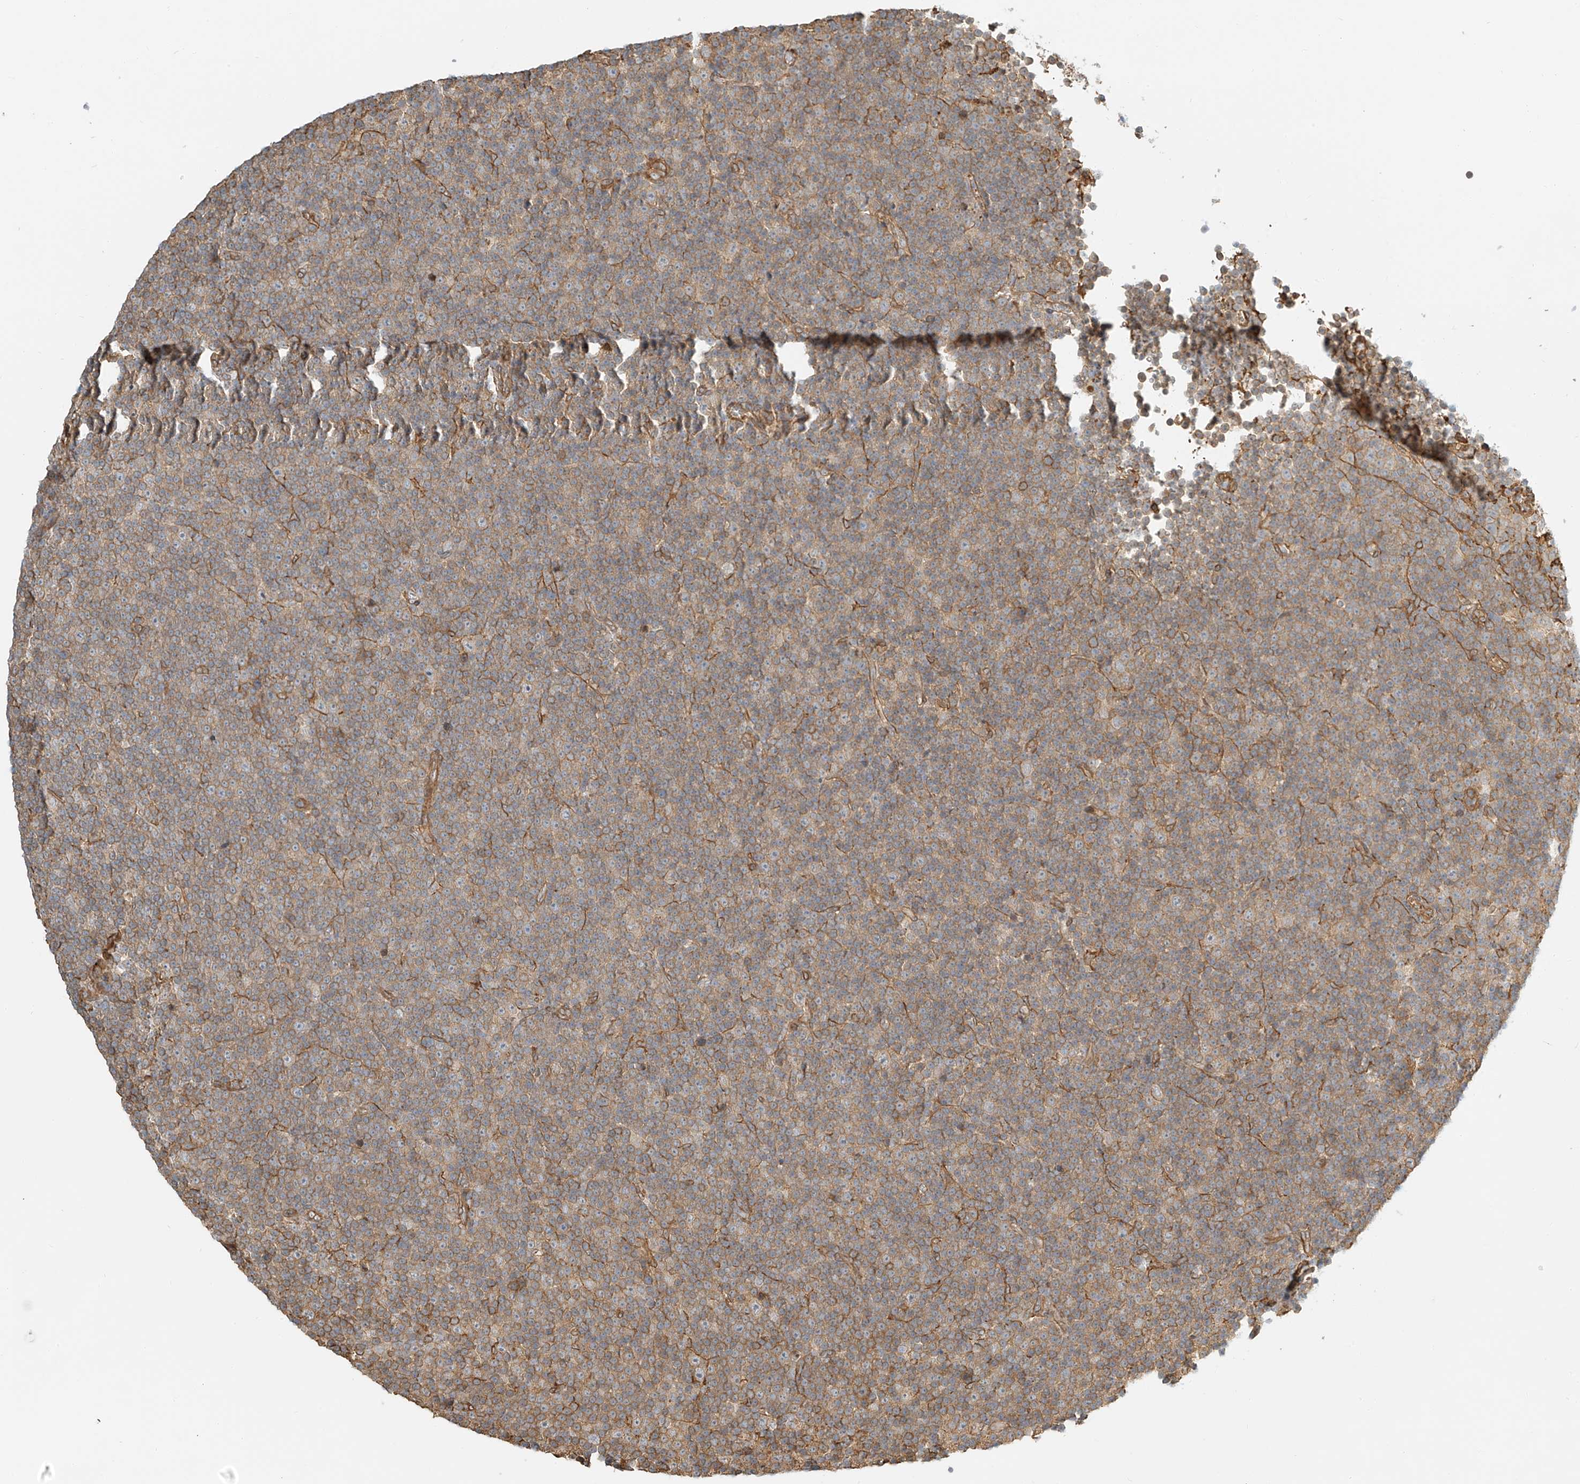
{"staining": {"intensity": "weak", "quantity": ">75%", "location": "cytoplasmic/membranous"}, "tissue": "lymphoma", "cell_type": "Tumor cells", "image_type": "cancer", "snomed": [{"axis": "morphology", "description": "Malignant lymphoma, non-Hodgkin's type, Low grade"}, {"axis": "topography", "description": "Lymph node"}], "caption": "DAB immunohistochemical staining of lymphoma displays weak cytoplasmic/membranous protein staining in about >75% of tumor cells. (DAB (3,3'-diaminobenzidine) IHC, brown staining for protein, blue staining for nuclei).", "gene": "CSMD3", "patient": {"sex": "female", "age": 67}}